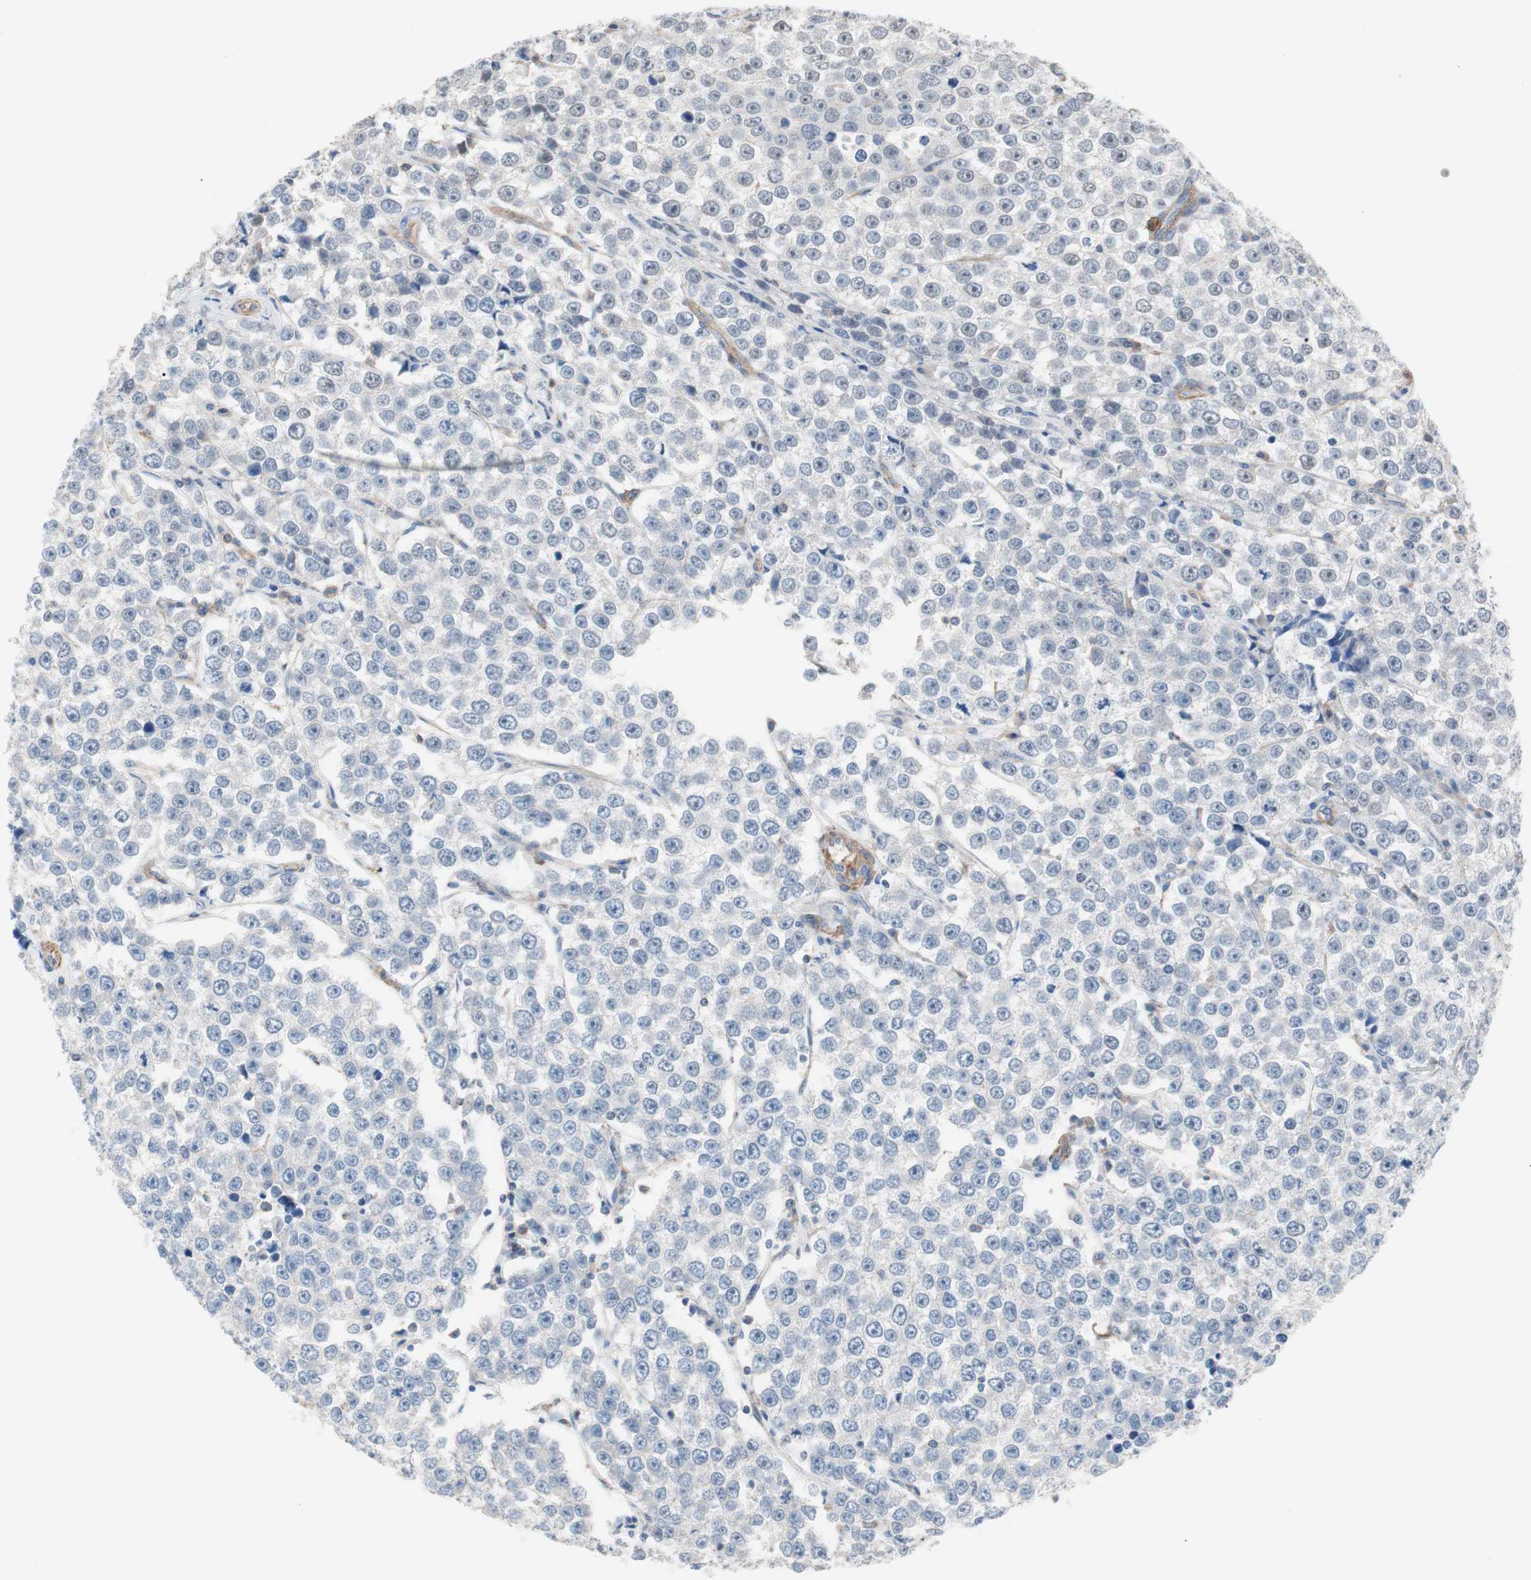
{"staining": {"intensity": "negative", "quantity": "none", "location": "none"}, "tissue": "testis cancer", "cell_type": "Tumor cells", "image_type": "cancer", "snomed": [{"axis": "morphology", "description": "Seminoma, NOS"}, {"axis": "morphology", "description": "Carcinoma, Embryonal, NOS"}, {"axis": "topography", "description": "Testis"}], "caption": "This is a image of immunohistochemistry staining of testis embryonal carcinoma, which shows no staining in tumor cells. The staining is performed using DAB brown chromogen with nuclei counter-stained in using hematoxylin.", "gene": "GPR160", "patient": {"sex": "male", "age": 52}}